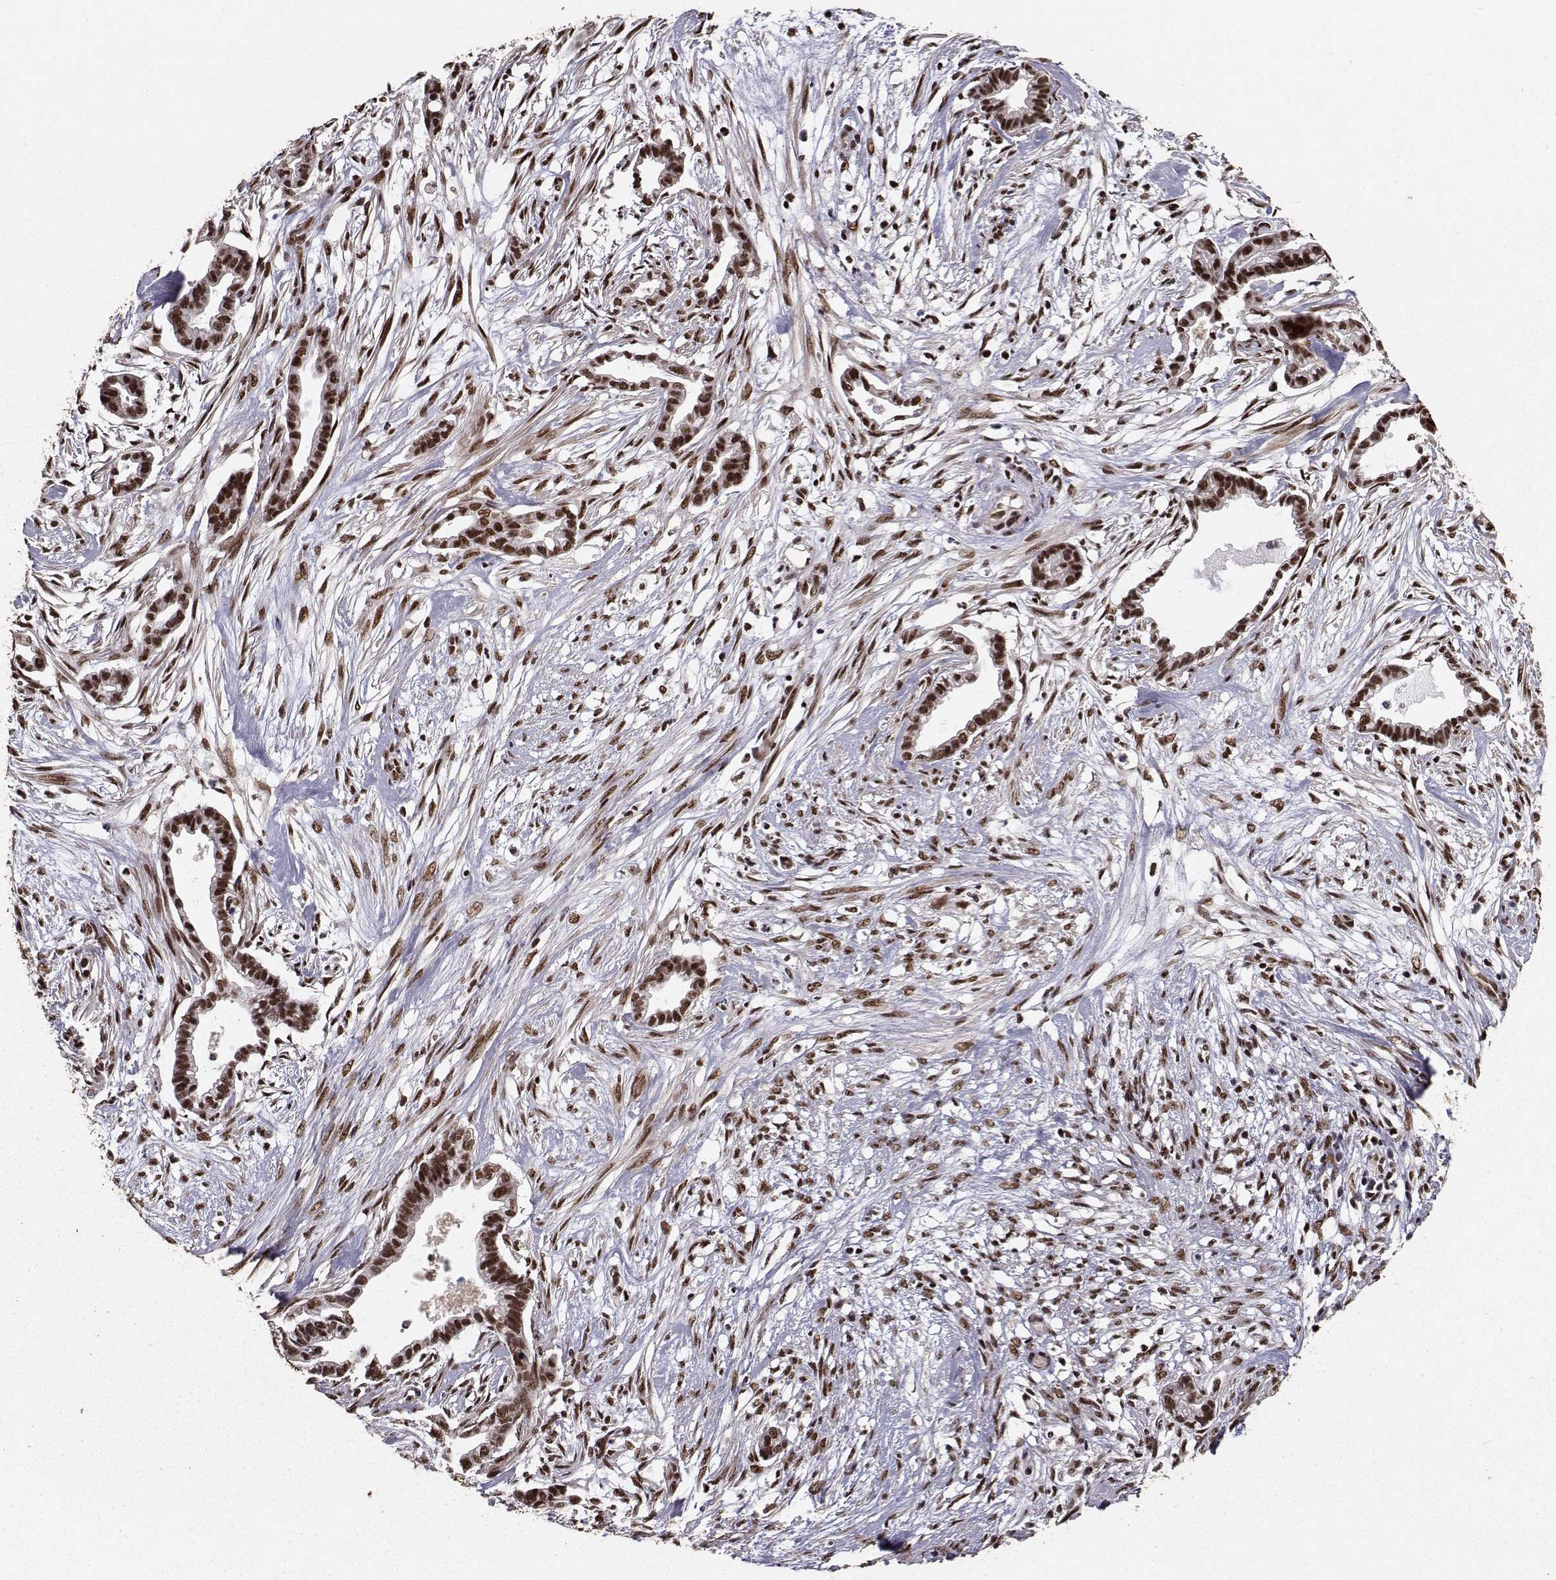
{"staining": {"intensity": "strong", "quantity": ">75%", "location": "nuclear"}, "tissue": "cervical cancer", "cell_type": "Tumor cells", "image_type": "cancer", "snomed": [{"axis": "morphology", "description": "Adenocarcinoma, NOS"}, {"axis": "topography", "description": "Cervix"}], "caption": "IHC of cervical adenocarcinoma reveals high levels of strong nuclear positivity in approximately >75% of tumor cells.", "gene": "SF1", "patient": {"sex": "female", "age": 62}}